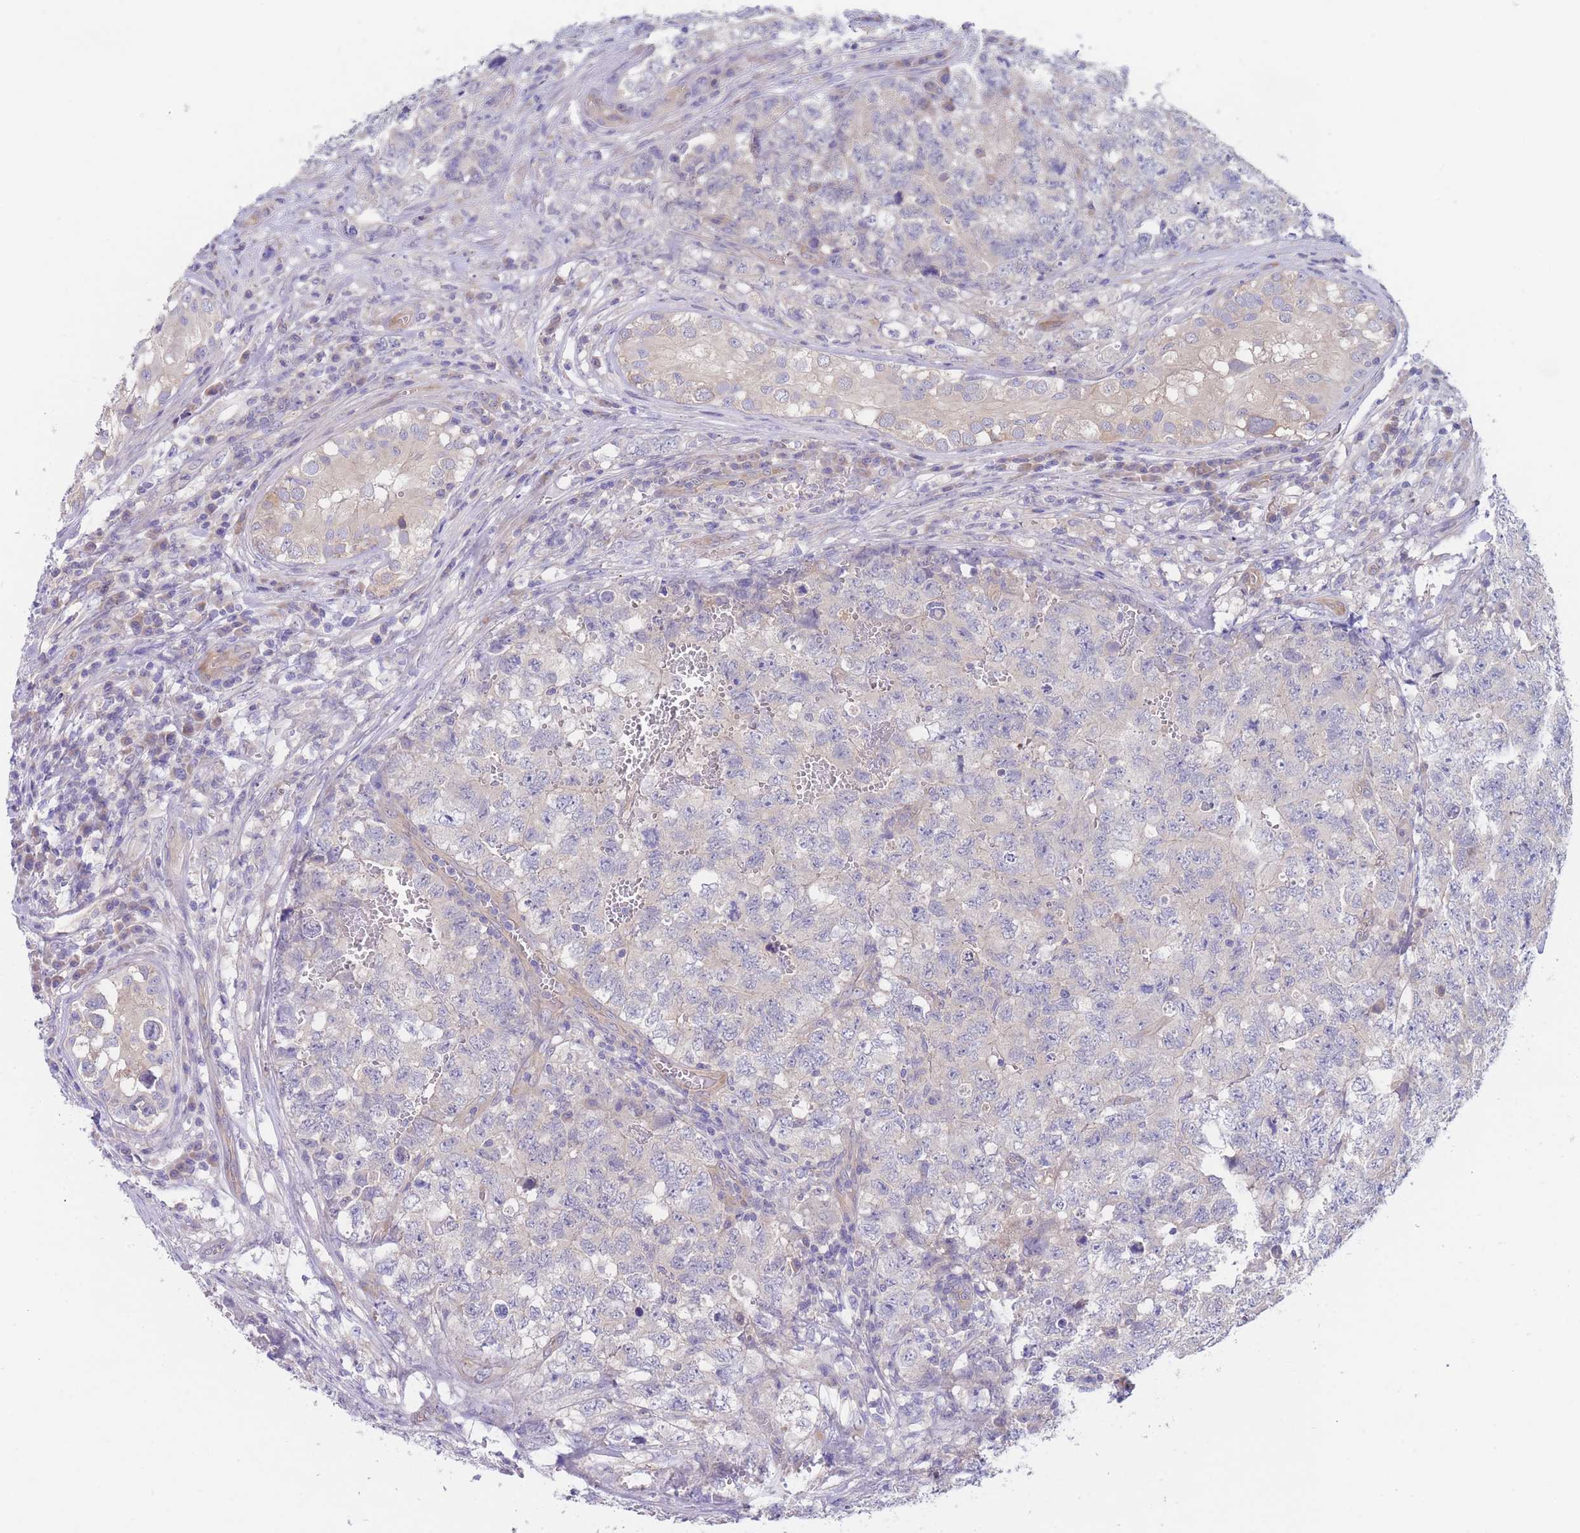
{"staining": {"intensity": "negative", "quantity": "none", "location": "none"}, "tissue": "testis cancer", "cell_type": "Tumor cells", "image_type": "cancer", "snomed": [{"axis": "morphology", "description": "Carcinoma, Embryonal, NOS"}, {"axis": "topography", "description": "Testis"}], "caption": "Tumor cells are negative for protein expression in human testis cancer (embryonal carcinoma).", "gene": "ZNF281", "patient": {"sex": "male", "age": 31}}